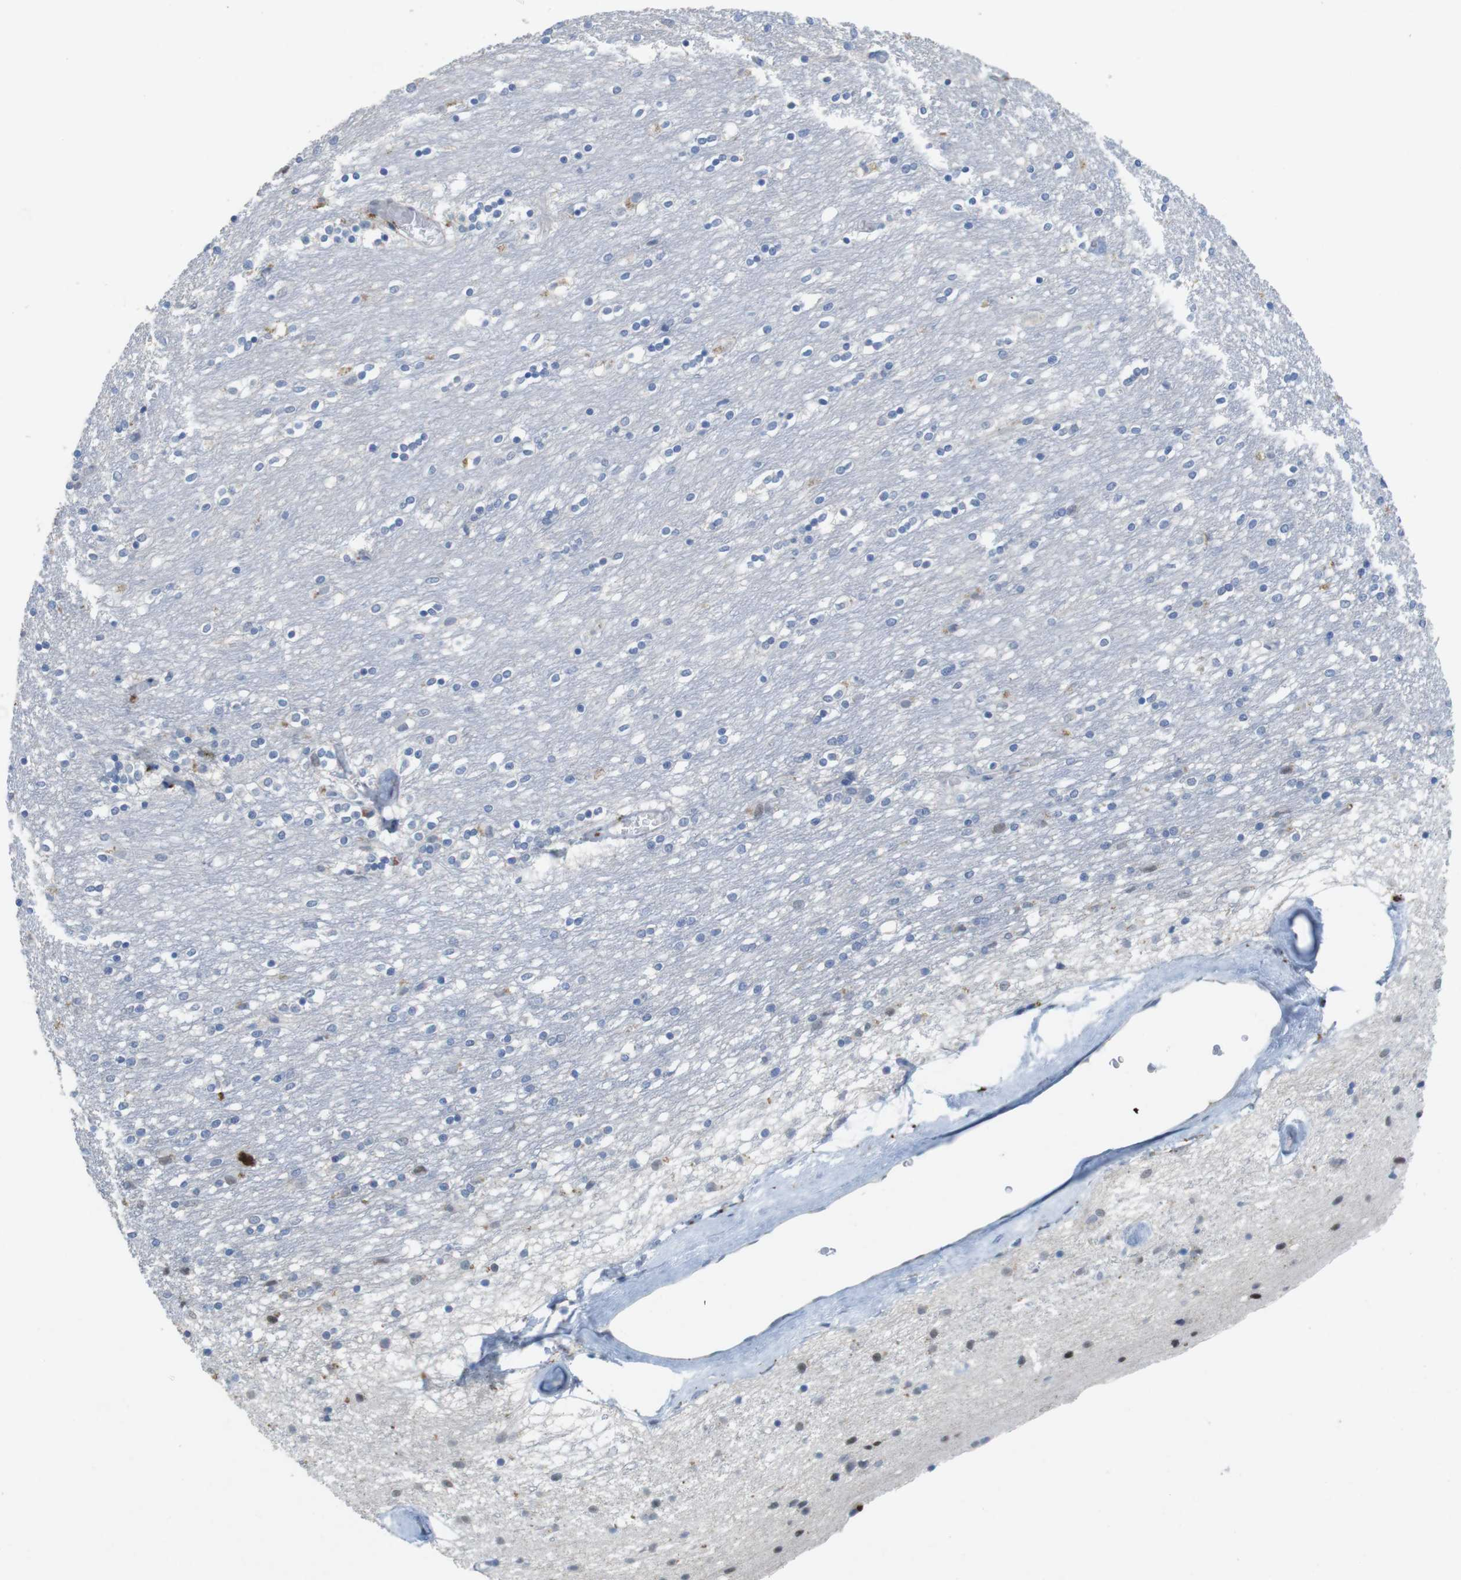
{"staining": {"intensity": "negative", "quantity": "none", "location": "none"}, "tissue": "caudate", "cell_type": "Glial cells", "image_type": "normal", "snomed": [{"axis": "morphology", "description": "Normal tissue, NOS"}, {"axis": "topography", "description": "Lateral ventricle wall"}], "caption": "IHC of unremarkable human caudate demonstrates no positivity in glial cells.", "gene": "KPNA2", "patient": {"sex": "female", "age": 54}}